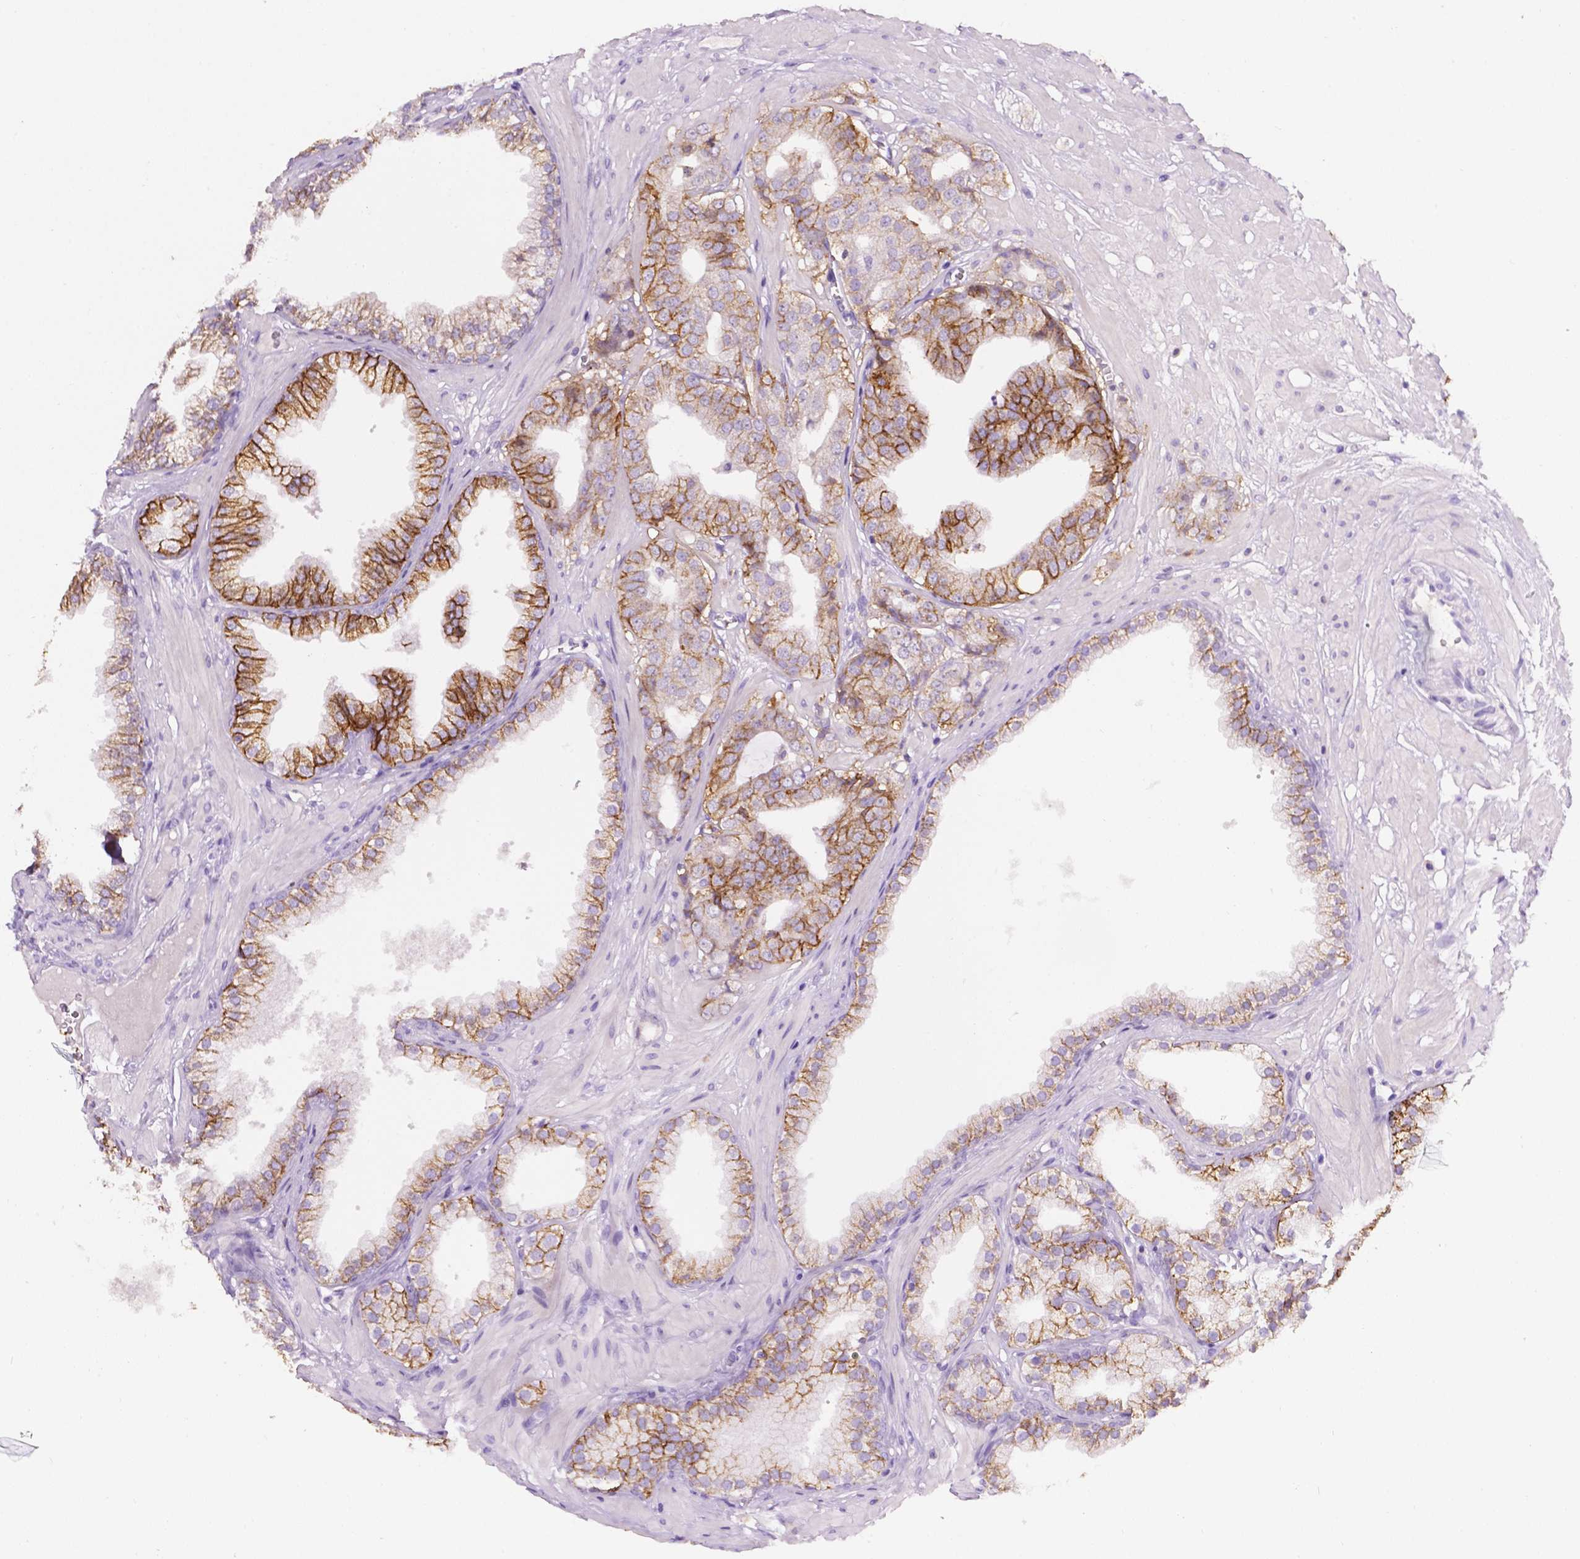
{"staining": {"intensity": "strong", "quantity": "25%-75%", "location": "cytoplasmic/membranous"}, "tissue": "prostate cancer", "cell_type": "Tumor cells", "image_type": "cancer", "snomed": [{"axis": "morphology", "description": "Adenocarcinoma, Low grade"}, {"axis": "topography", "description": "Prostate"}], "caption": "Immunohistochemistry (DAB (3,3'-diaminobenzidine)) staining of prostate cancer (adenocarcinoma (low-grade)) reveals strong cytoplasmic/membranous protein expression in about 25%-75% of tumor cells.", "gene": "TACSTD2", "patient": {"sex": "male", "age": 60}}